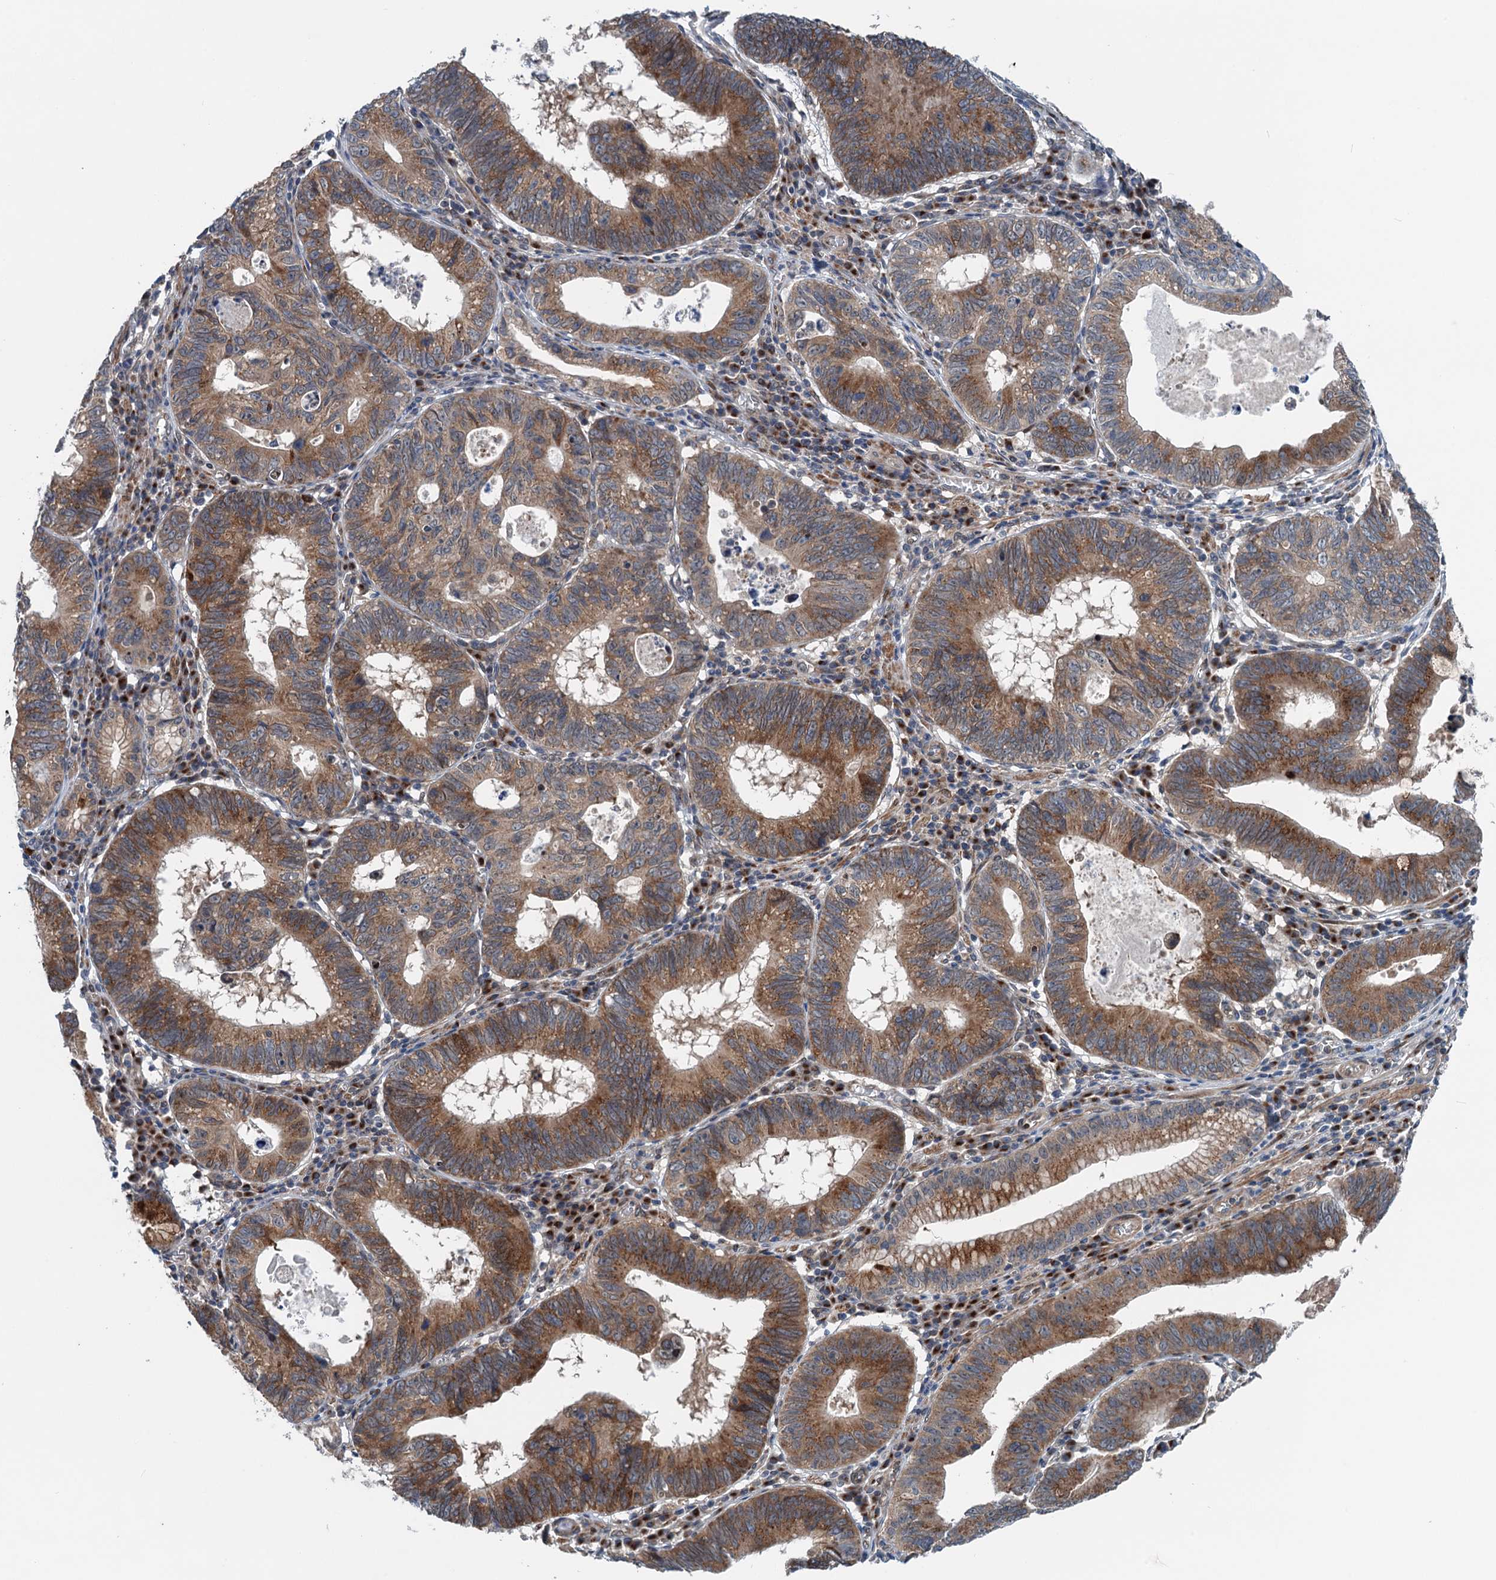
{"staining": {"intensity": "moderate", "quantity": ">75%", "location": "cytoplasmic/membranous"}, "tissue": "stomach cancer", "cell_type": "Tumor cells", "image_type": "cancer", "snomed": [{"axis": "morphology", "description": "Adenocarcinoma, NOS"}, {"axis": "topography", "description": "Stomach"}], "caption": "High-power microscopy captured an immunohistochemistry micrograph of stomach adenocarcinoma, revealing moderate cytoplasmic/membranous expression in approximately >75% of tumor cells. The staining is performed using DAB brown chromogen to label protein expression. The nuclei are counter-stained blue using hematoxylin.", "gene": "DYNC2I2", "patient": {"sex": "male", "age": 59}}